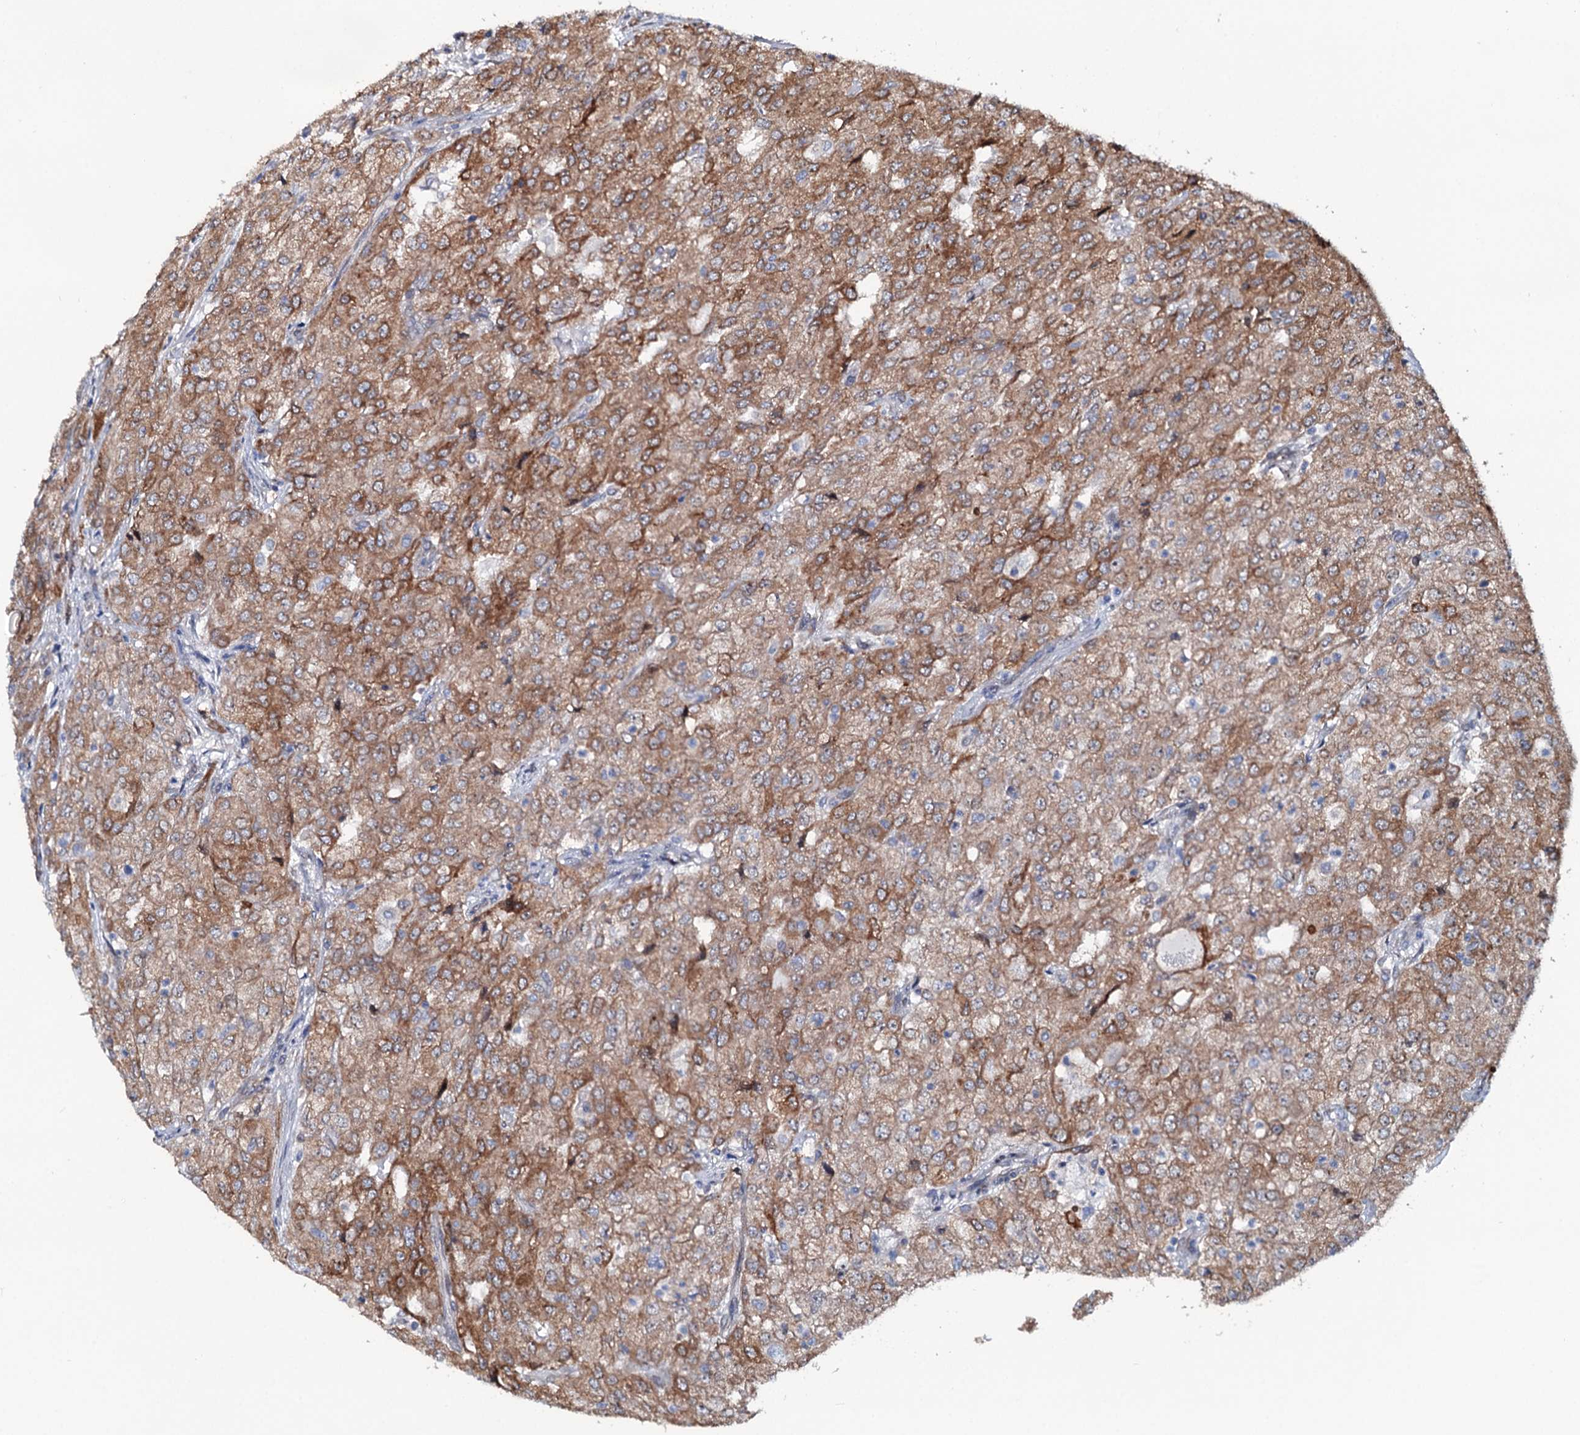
{"staining": {"intensity": "moderate", "quantity": ">75%", "location": "cytoplasmic/membranous"}, "tissue": "renal cancer", "cell_type": "Tumor cells", "image_type": "cancer", "snomed": [{"axis": "morphology", "description": "Adenocarcinoma, NOS"}, {"axis": "topography", "description": "Kidney"}], "caption": "Immunohistochemistry (IHC) staining of renal cancer, which reveals medium levels of moderate cytoplasmic/membranous expression in approximately >75% of tumor cells indicating moderate cytoplasmic/membranous protein expression. The staining was performed using DAB (brown) for protein detection and nuclei were counterstained in hematoxylin (blue).", "gene": "PTDSS2", "patient": {"sex": "female", "age": 54}}